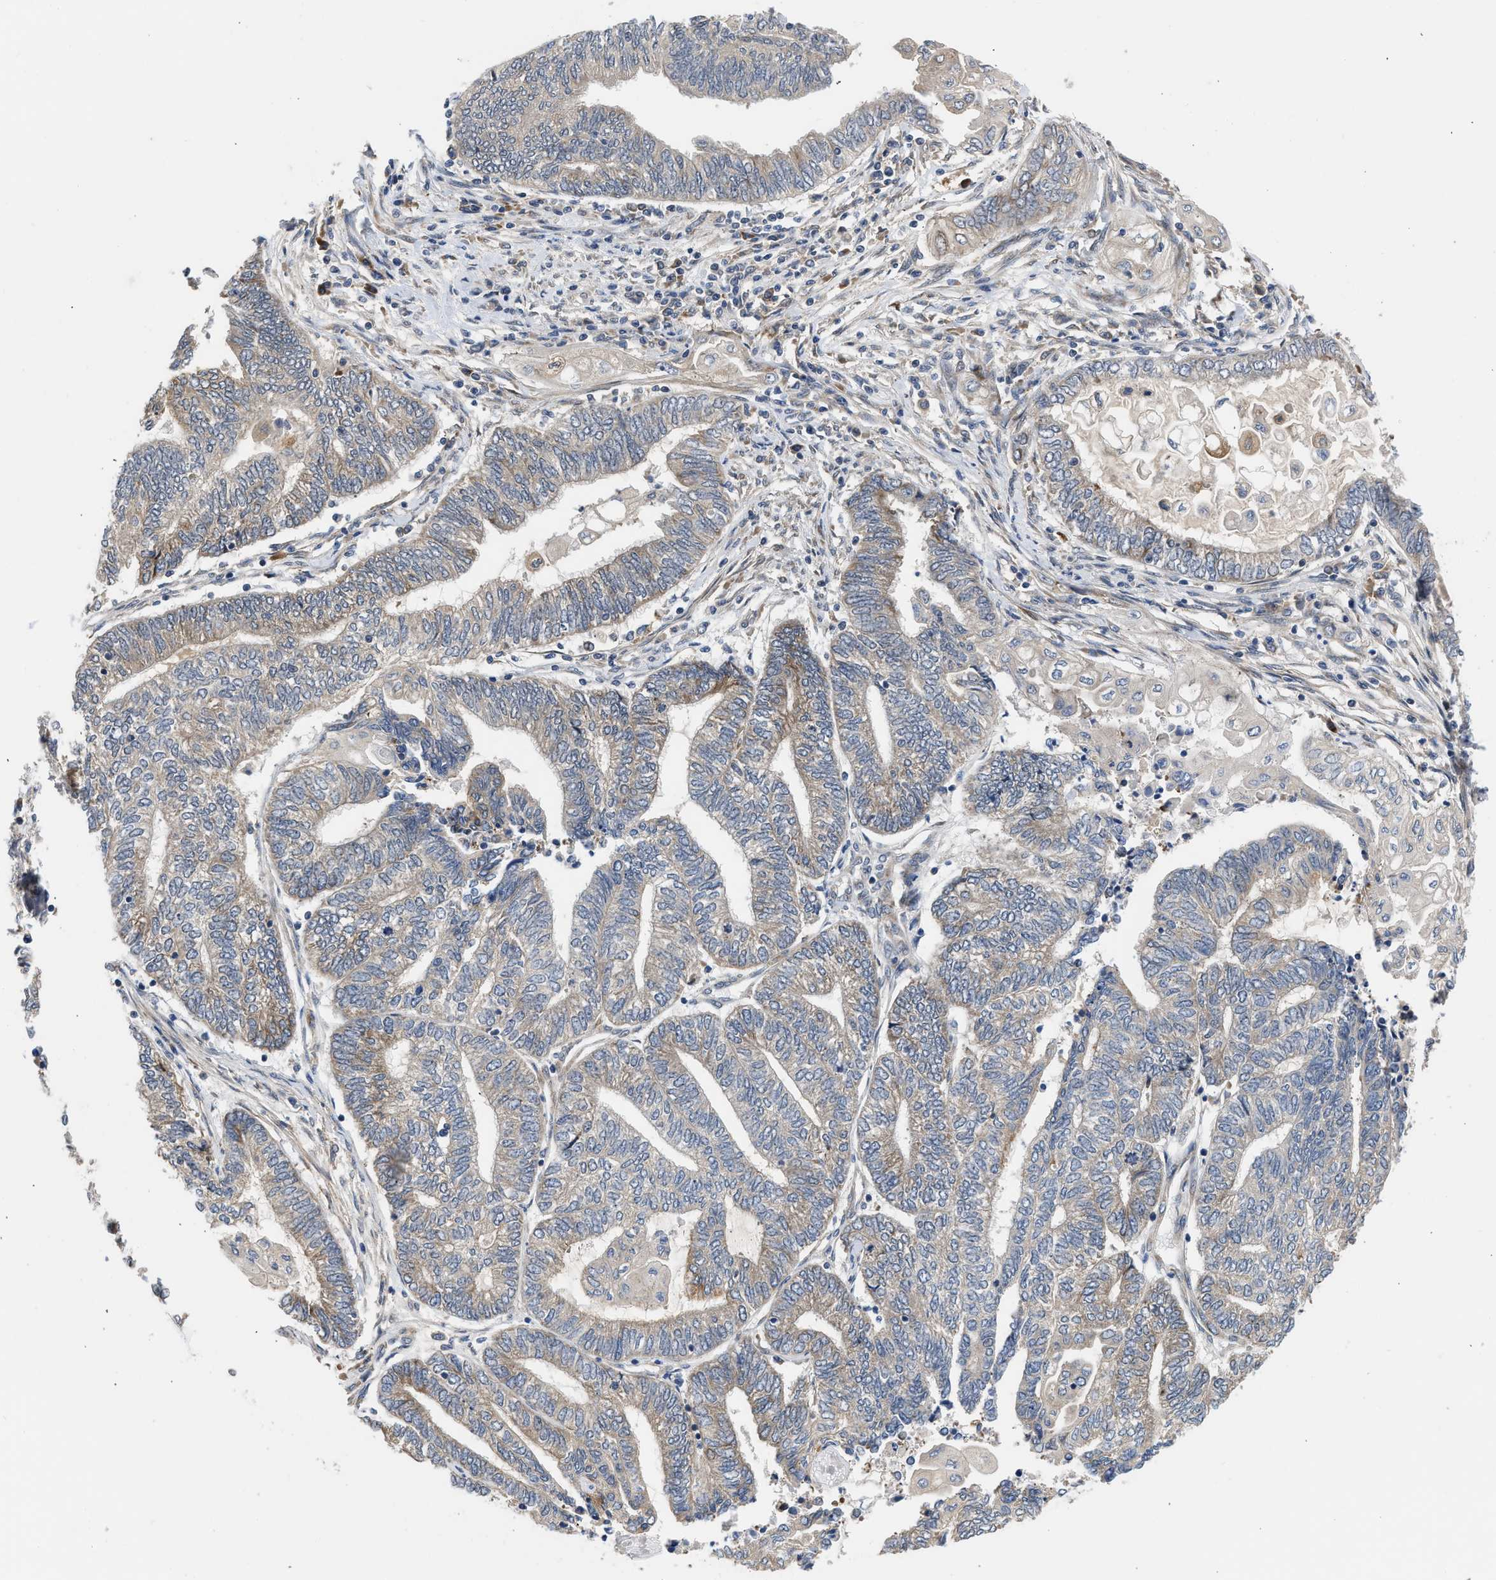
{"staining": {"intensity": "moderate", "quantity": "<25%", "location": "cytoplasmic/membranous"}, "tissue": "endometrial cancer", "cell_type": "Tumor cells", "image_type": "cancer", "snomed": [{"axis": "morphology", "description": "Adenocarcinoma, NOS"}, {"axis": "topography", "description": "Uterus"}, {"axis": "topography", "description": "Endometrium"}], "caption": "Immunohistochemical staining of endometrial cancer (adenocarcinoma) shows low levels of moderate cytoplasmic/membranous protein staining in approximately <25% of tumor cells. The staining is performed using DAB brown chromogen to label protein expression. The nuclei are counter-stained blue using hematoxylin.", "gene": "POLG2", "patient": {"sex": "female", "age": 70}}